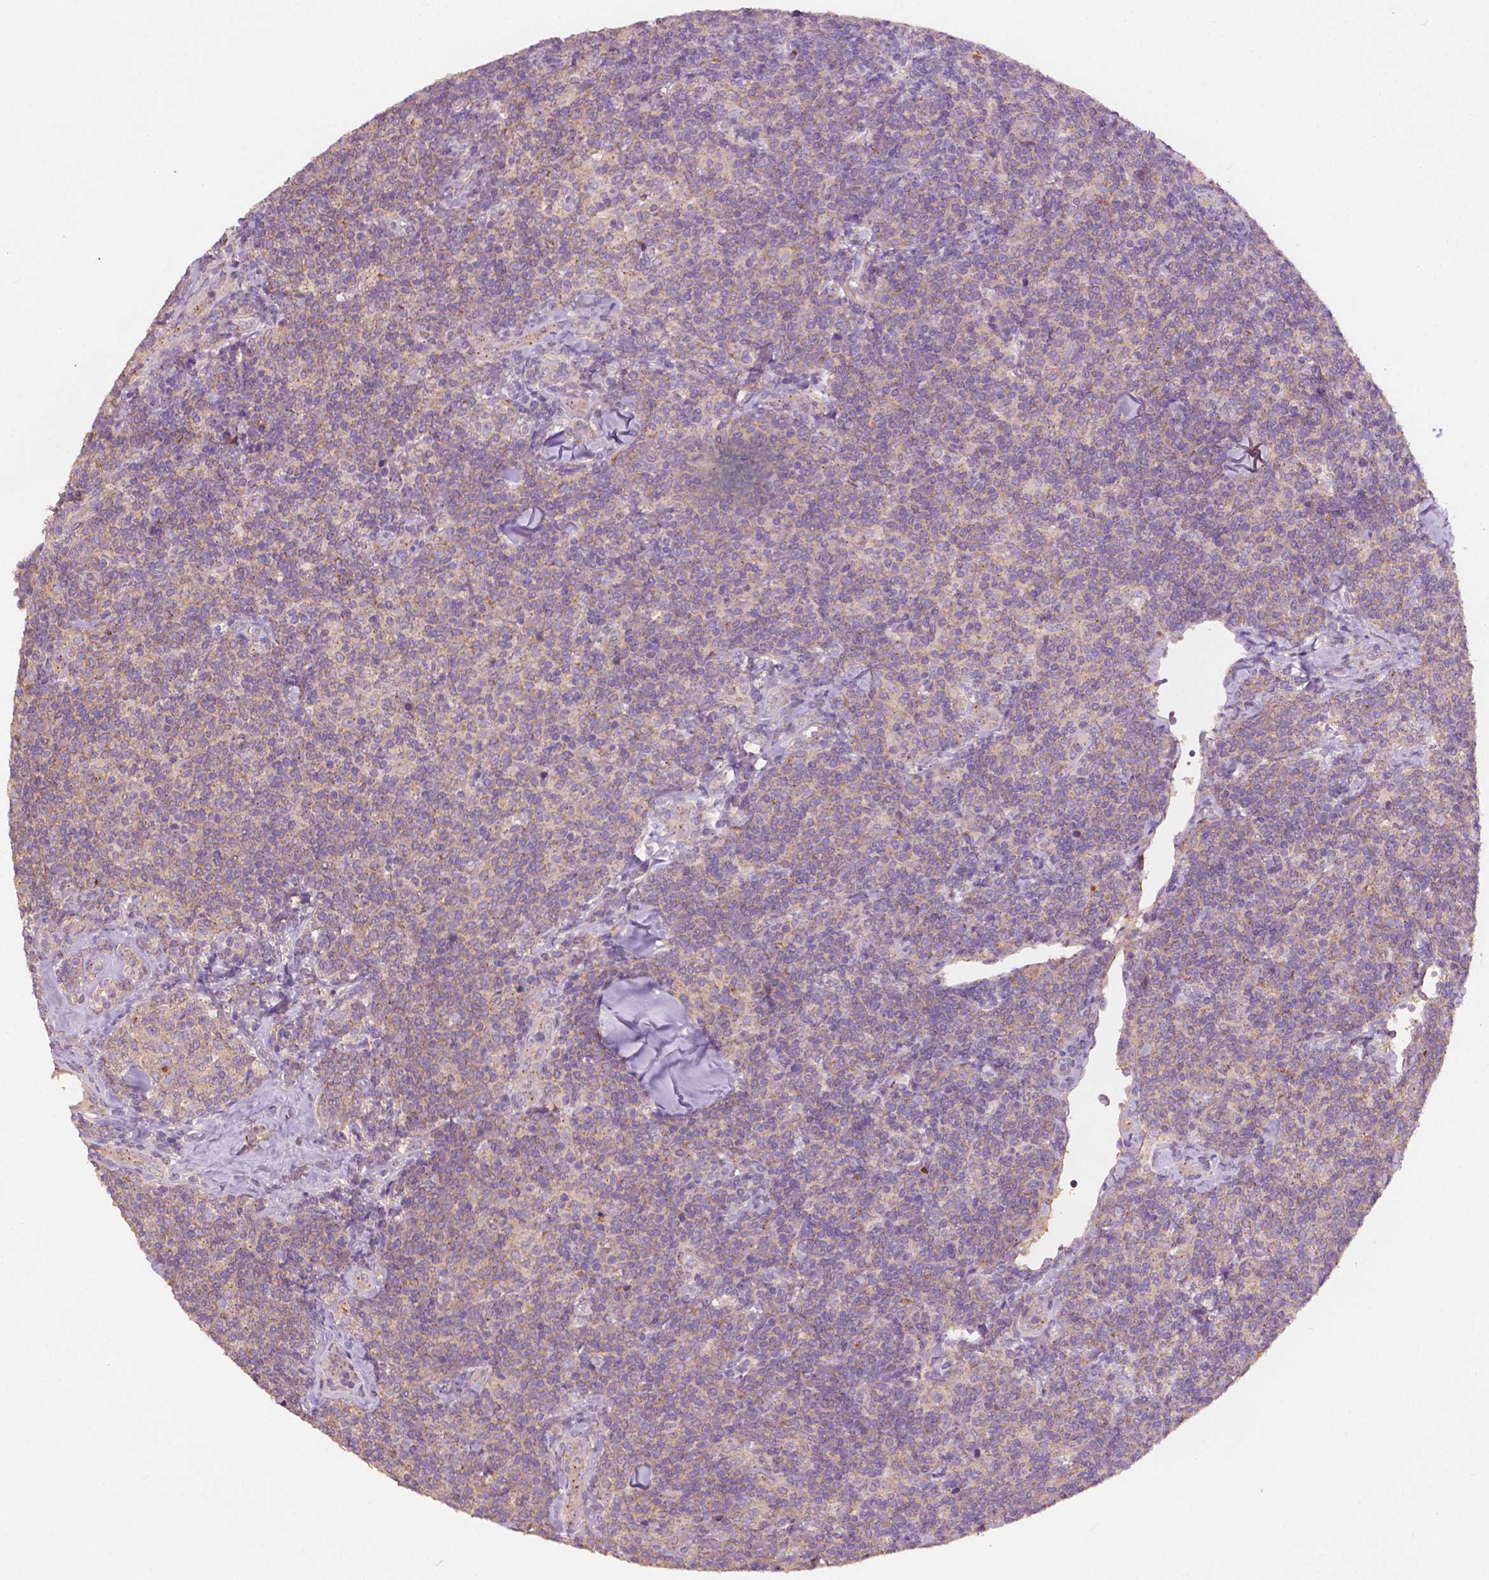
{"staining": {"intensity": "weak", "quantity": "25%-75%", "location": "cytoplasmic/membranous"}, "tissue": "lymphoma", "cell_type": "Tumor cells", "image_type": "cancer", "snomed": [{"axis": "morphology", "description": "Malignant lymphoma, non-Hodgkin's type, Low grade"}, {"axis": "topography", "description": "Lymph node"}], "caption": "A low amount of weak cytoplasmic/membranous expression is appreciated in approximately 25%-75% of tumor cells in malignant lymphoma, non-Hodgkin's type (low-grade) tissue.", "gene": "CHPT1", "patient": {"sex": "female", "age": 56}}